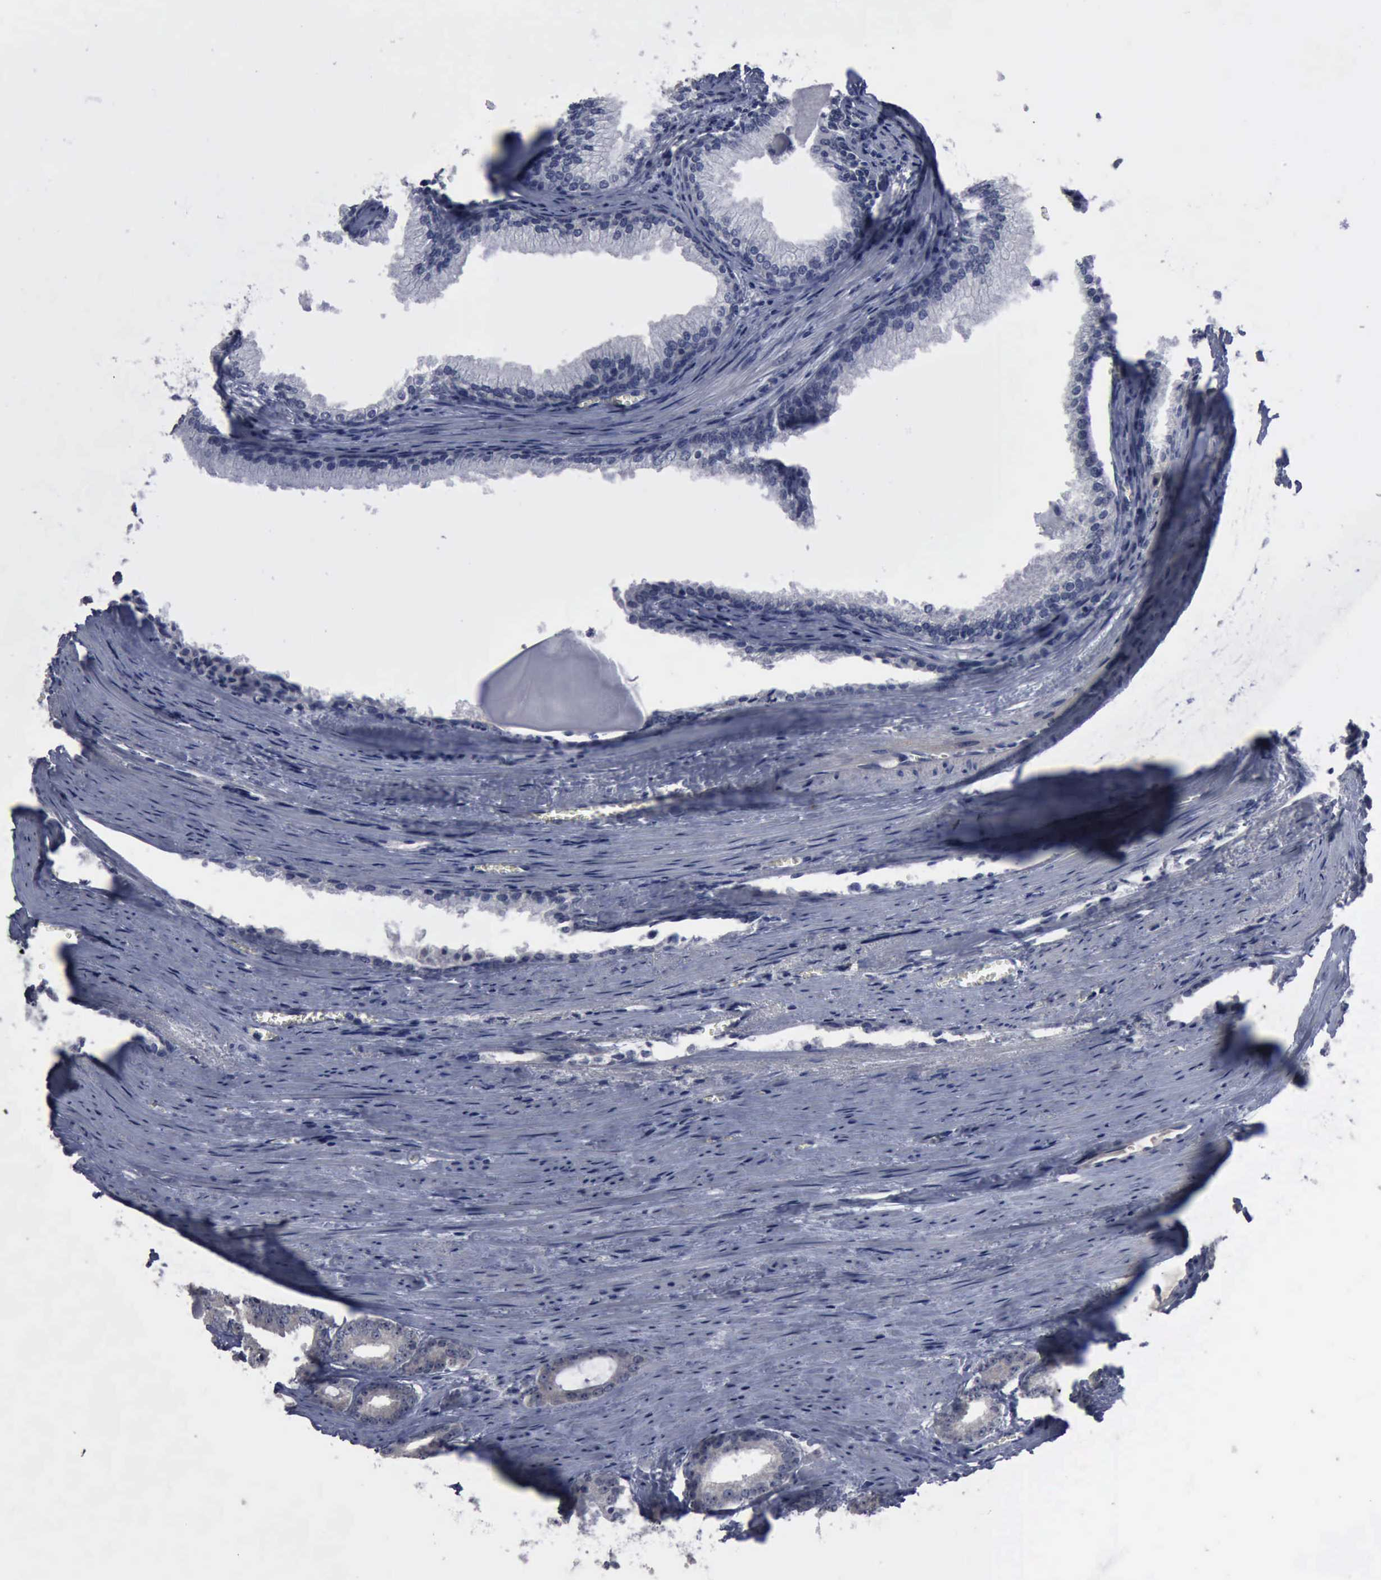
{"staining": {"intensity": "negative", "quantity": "none", "location": "none"}, "tissue": "prostate cancer", "cell_type": "Tumor cells", "image_type": "cancer", "snomed": [{"axis": "morphology", "description": "Adenocarcinoma, Medium grade"}, {"axis": "topography", "description": "Prostate"}], "caption": "Tumor cells are negative for brown protein staining in prostate medium-grade adenocarcinoma.", "gene": "MYO18B", "patient": {"sex": "male", "age": 79}}